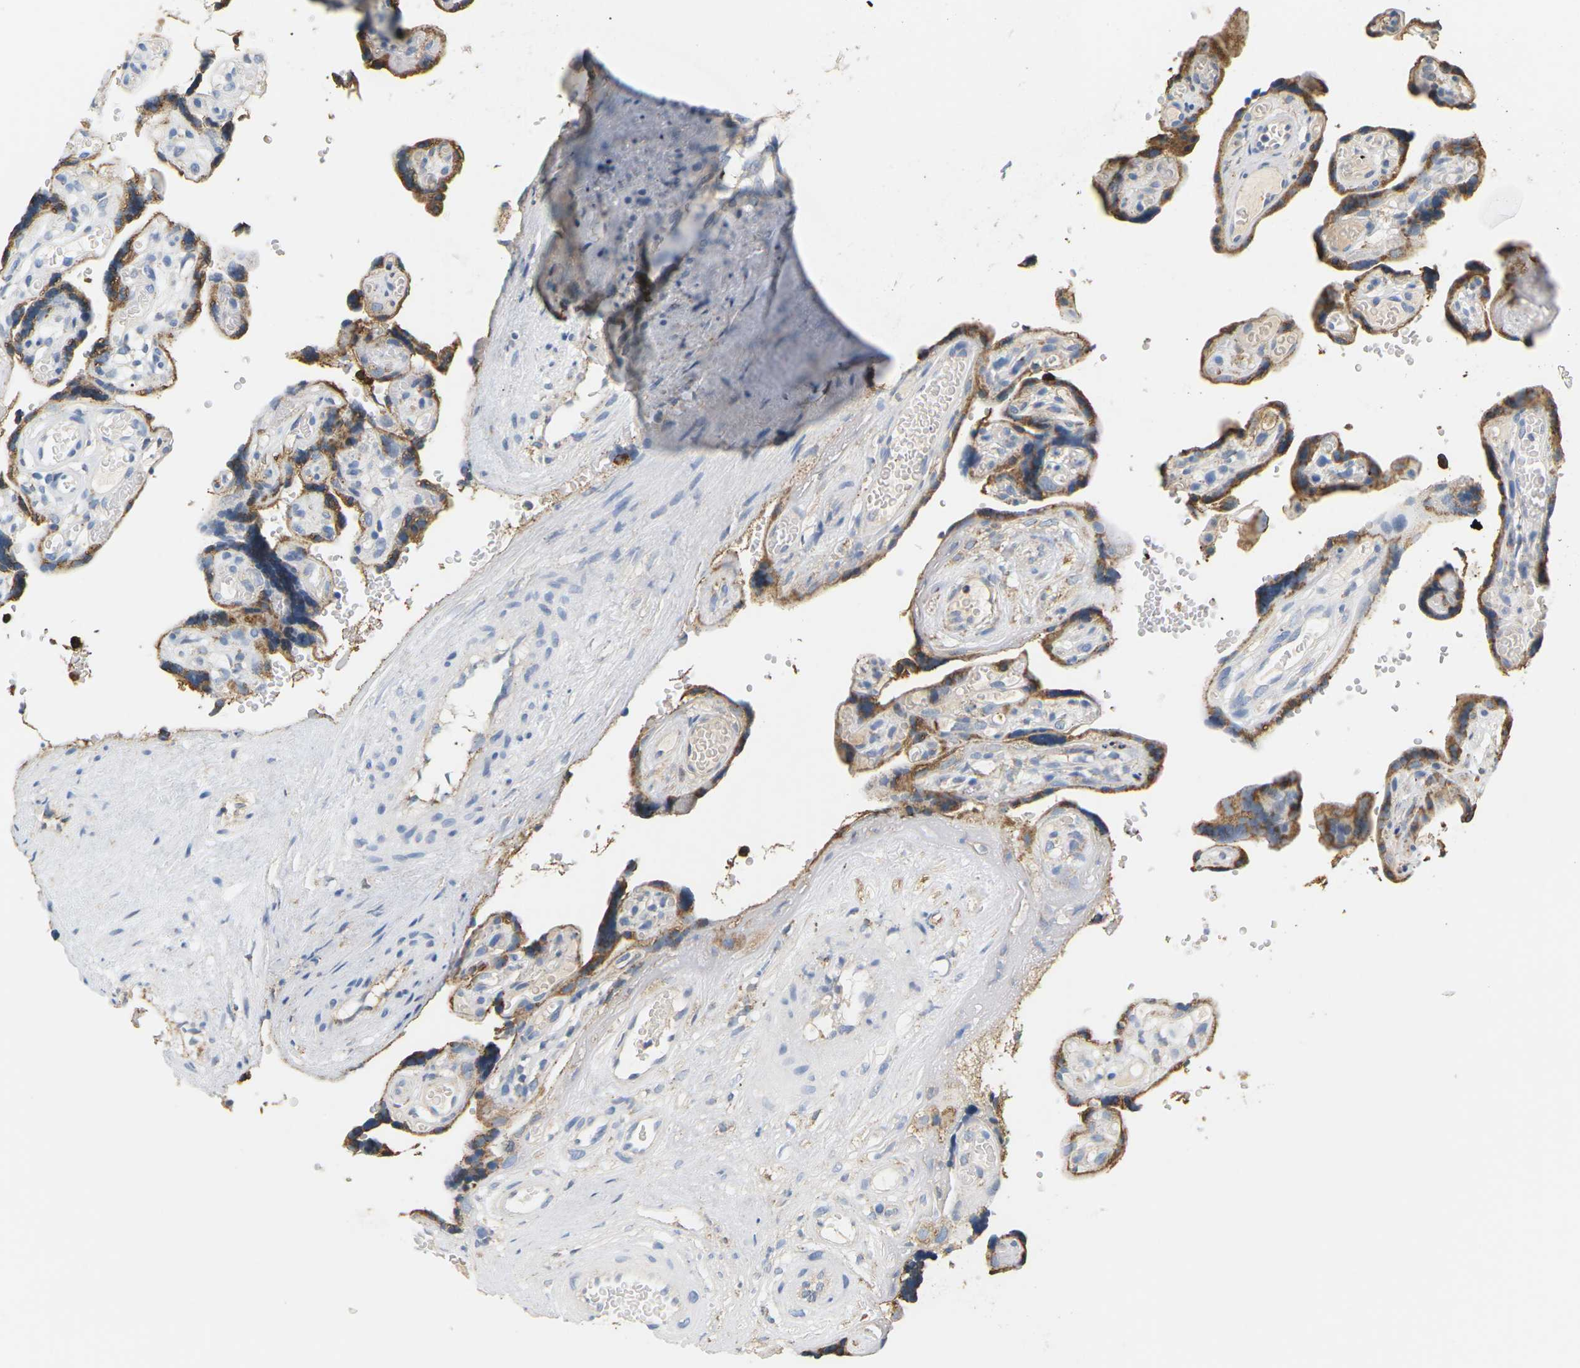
{"staining": {"intensity": "moderate", "quantity": ">75%", "location": "cytoplasmic/membranous"}, "tissue": "placenta", "cell_type": "Decidual cells", "image_type": "normal", "snomed": [{"axis": "morphology", "description": "Normal tissue, NOS"}, {"axis": "topography", "description": "Placenta"}], "caption": "Protein staining of unremarkable placenta displays moderate cytoplasmic/membranous staining in approximately >75% of decidual cells.", "gene": "ADM", "patient": {"sex": "female", "age": 30}}